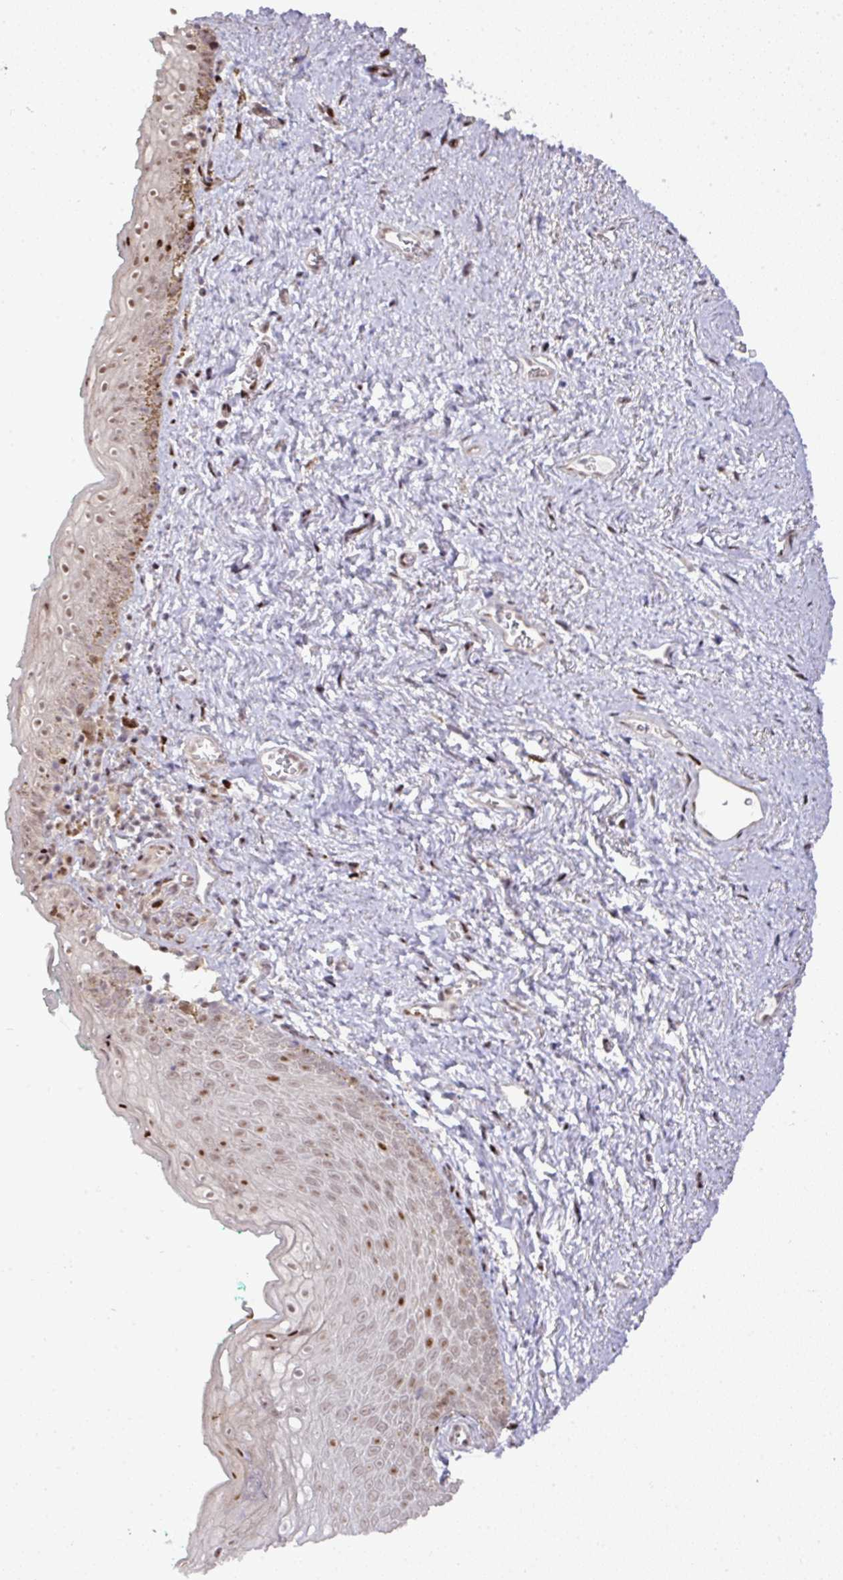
{"staining": {"intensity": "moderate", "quantity": "<25%", "location": "nuclear"}, "tissue": "vagina", "cell_type": "Squamous epithelial cells", "image_type": "normal", "snomed": [{"axis": "morphology", "description": "Normal tissue, NOS"}, {"axis": "topography", "description": "Vulva"}, {"axis": "topography", "description": "Vagina"}, {"axis": "topography", "description": "Peripheral nerve tissue"}], "caption": "Squamous epithelial cells exhibit low levels of moderate nuclear expression in about <25% of cells in unremarkable human vagina. (brown staining indicates protein expression, while blue staining denotes nuclei).", "gene": "MYSM1", "patient": {"sex": "female", "age": 66}}